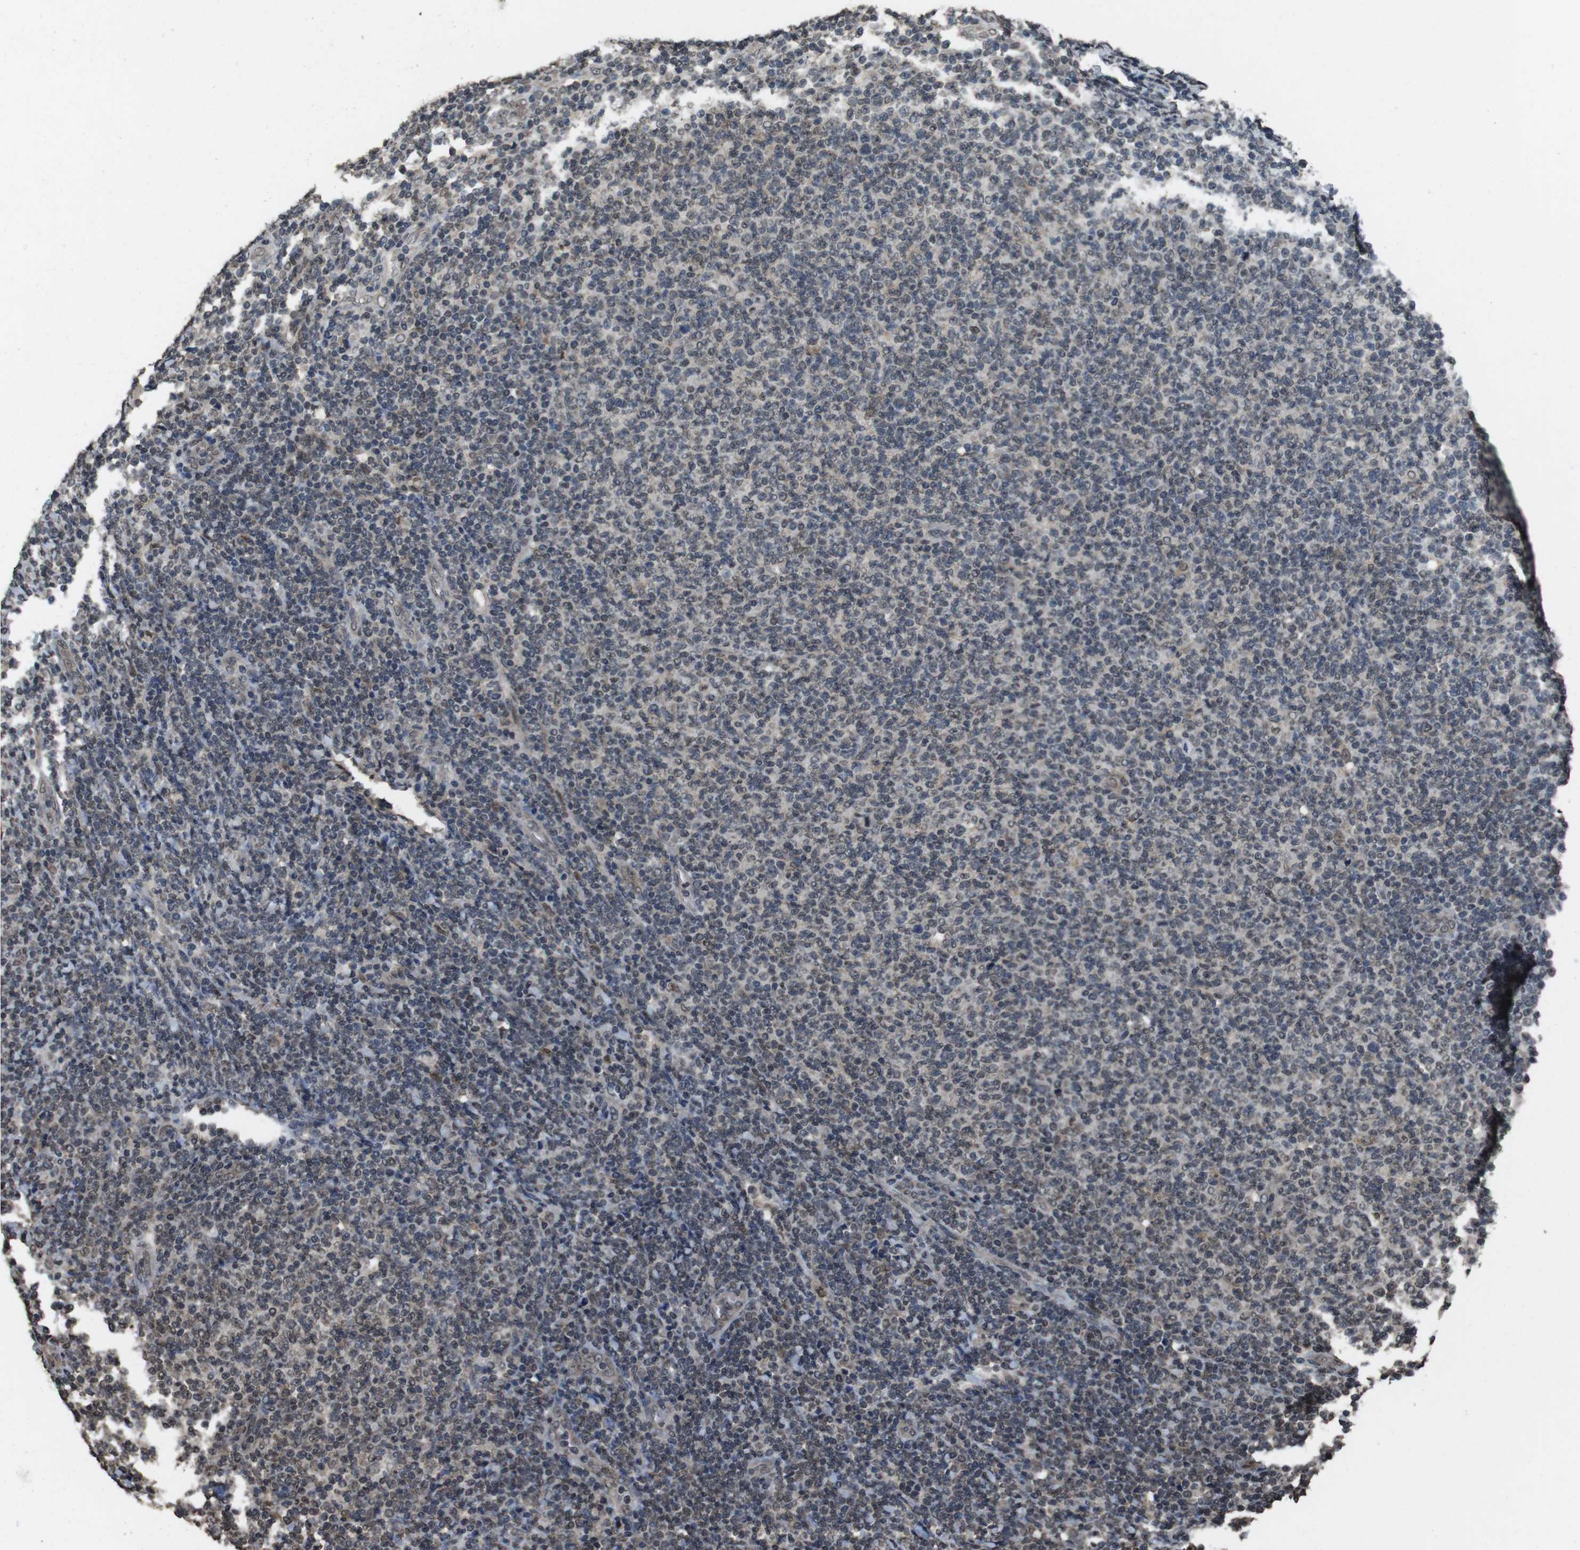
{"staining": {"intensity": "negative", "quantity": "none", "location": "none"}, "tissue": "lymphoma", "cell_type": "Tumor cells", "image_type": "cancer", "snomed": [{"axis": "morphology", "description": "Malignant lymphoma, non-Hodgkin's type, Low grade"}, {"axis": "topography", "description": "Lymph node"}], "caption": "Immunohistochemistry (IHC) micrograph of neoplastic tissue: human malignant lymphoma, non-Hodgkin's type (low-grade) stained with DAB (3,3'-diaminobenzidine) shows no significant protein staining in tumor cells. (Stains: DAB immunohistochemistry with hematoxylin counter stain, Microscopy: brightfield microscopy at high magnification).", "gene": "MAF", "patient": {"sex": "male", "age": 66}}